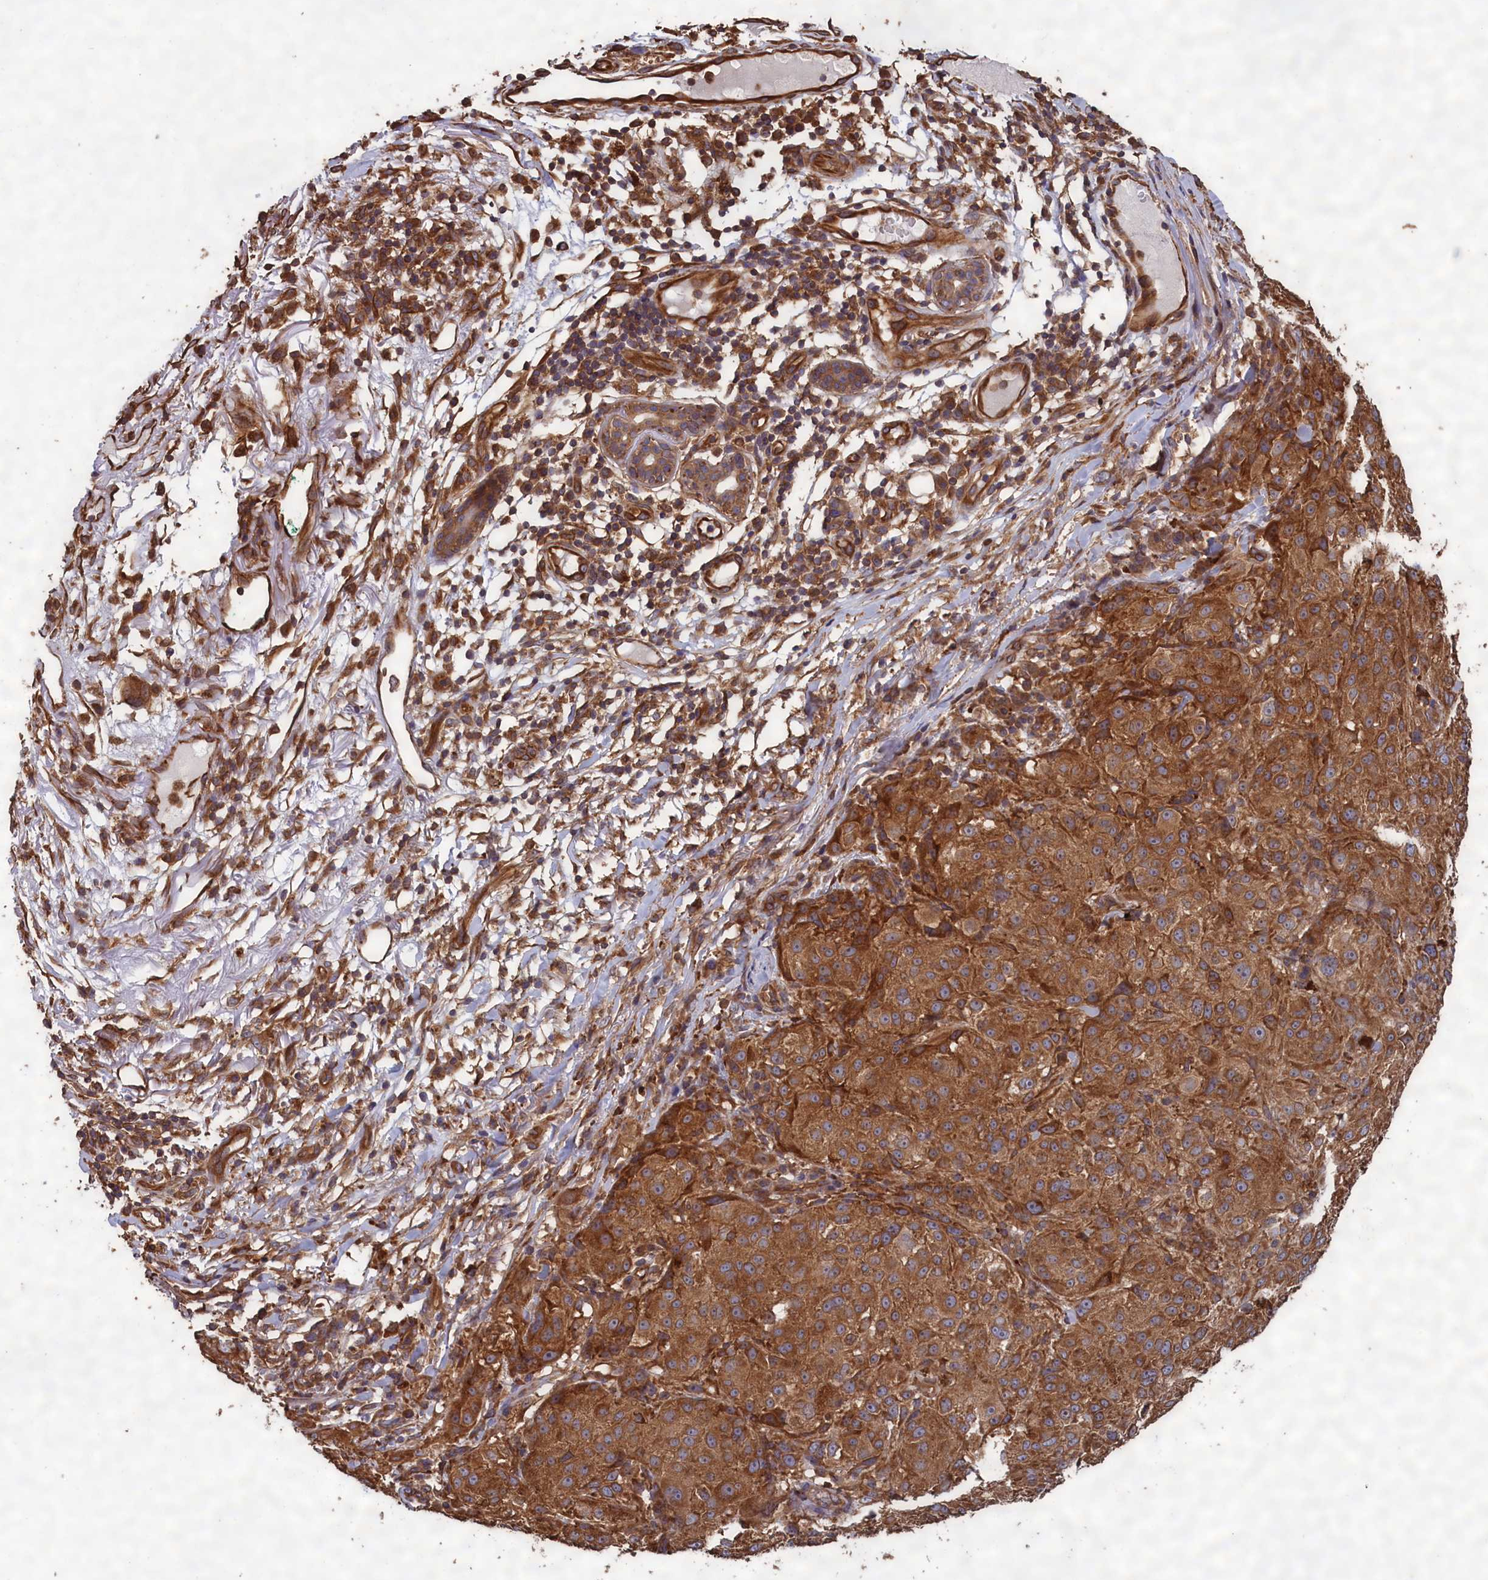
{"staining": {"intensity": "moderate", "quantity": ">75%", "location": "cytoplasmic/membranous"}, "tissue": "melanoma", "cell_type": "Tumor cells", "image_type": "cancer", "snomed": [{"axis": "morphology", "description": "Necrosis, NOS"}, {"axis": "morphology", "description": "Malignant melanoma, NOS"}, {"axis": "topography", "description": "Skin"}], "caption": "A high-resolution micrograph shows immunohistochemistry staining of malignant melanoma, which displays moderate cytoplasmic/membranous expression in about >75% of tumor cells.", "gene": "CCDC124", "patient": {"sex": "female", "age": 87}}